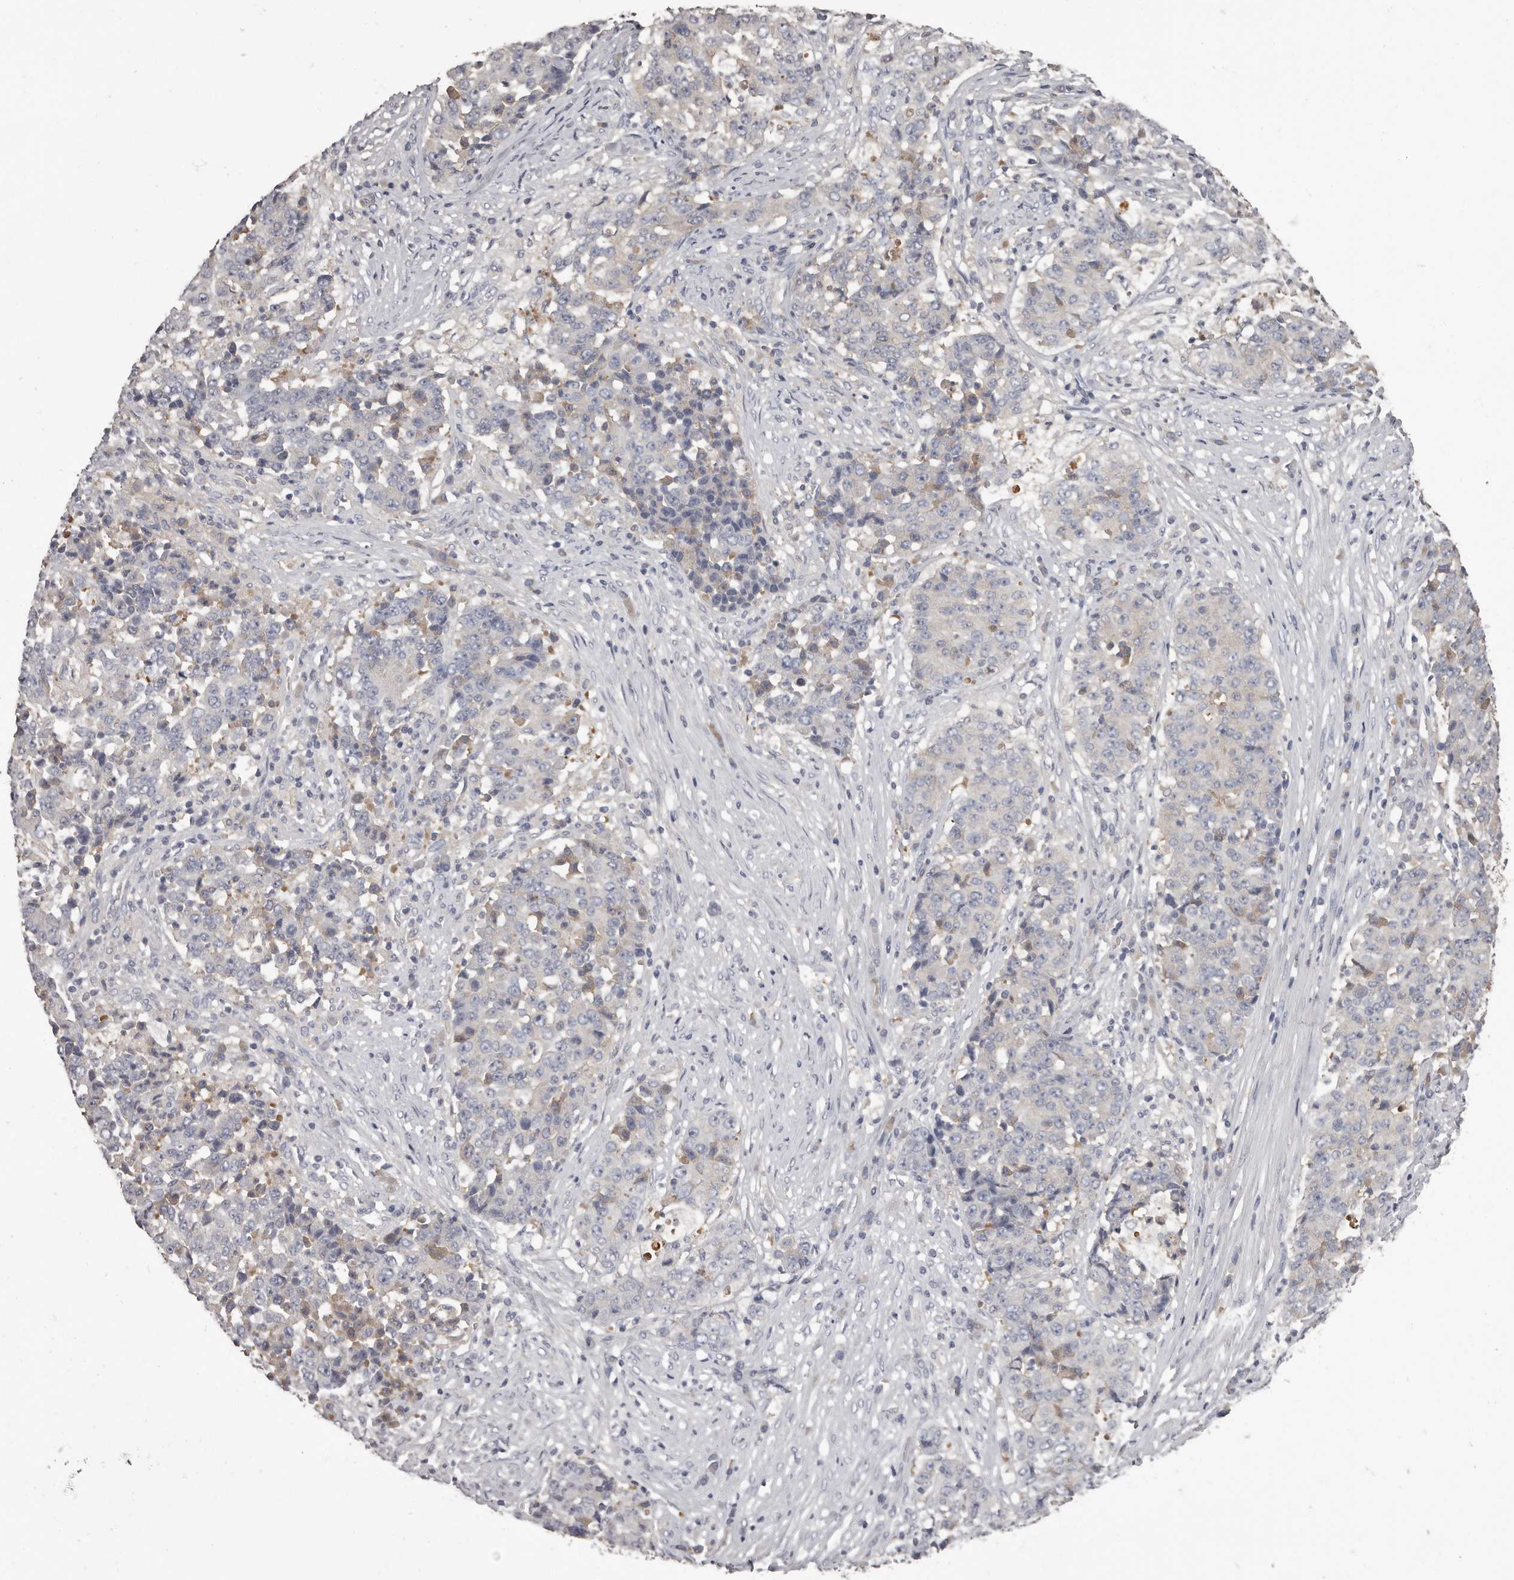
{"staining": {"intensity": "negative", "quantity": "none", "location": "none"}, "tissue": "stomach cancer", "cell_type": "Tumor cells", "image_type": "cancer", "snomed": [{"axis": "morphology", "description": "Adenocarcinoma, NOS"}, {"axis": "topography", "description": "Stomach"}], "caption": "IHC photomicrograph of adenocarcinoma (stomach) stained for a protein (brown), which exhibits no positivity in tumor cells.", "gene": "APEH", "patient": {"sex": "male", "age": 59}}